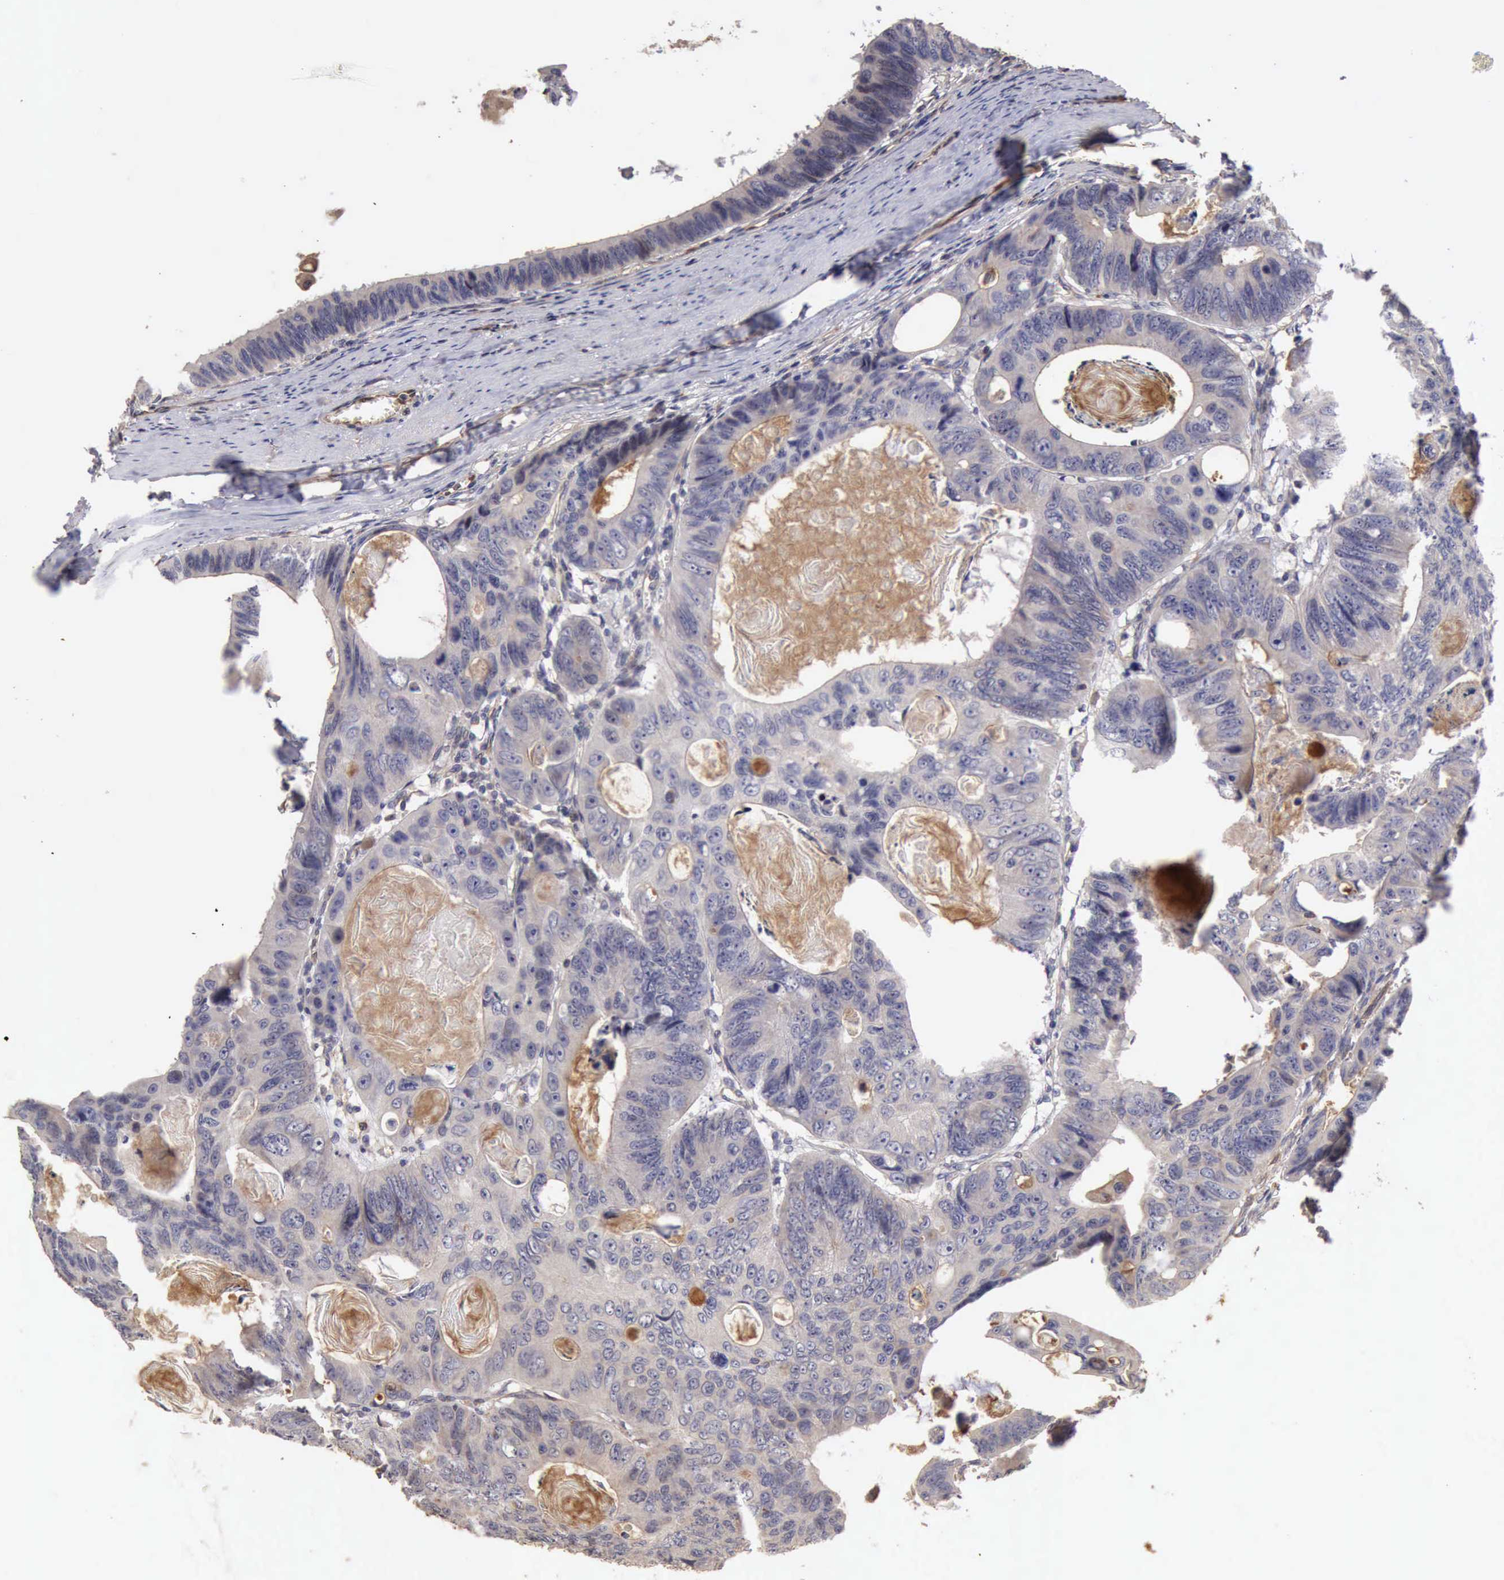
{"staining": {"intensity": "negative", "quantity": "none", "location": "none"}, "tissue": "colorectal cancer", "cell_type": "Tumor cells", "image_type": "cancer", "snomed": [{"axis": "morphology", "description": "Adenocarcinoma, NOS"}, {"axis": "topography", "description": "Colon"}], "caption": "Micrograph shows no significant protein positivity in tumor cells of colorectal cancer. The staining is performed using DAB (3,3'-diaminobenzidine) brown chromogen with nuclei counter-stained in using hematoxylin.", "gene": "BMX", "patient": {"sex": "female", "age": 55}}